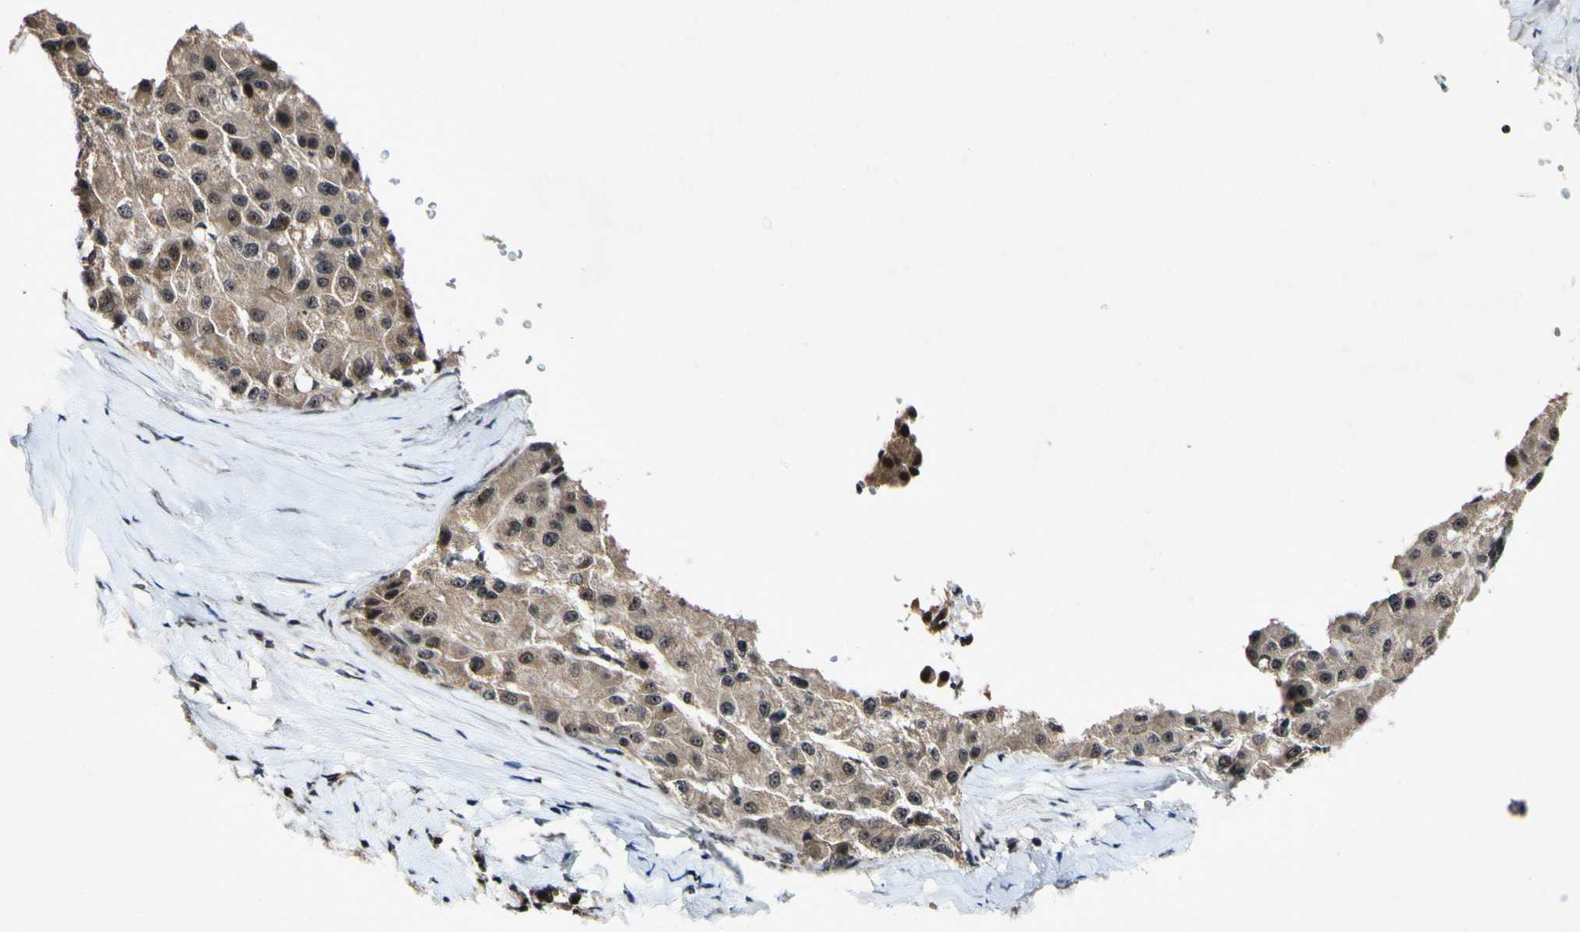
{"staining": {"intensity": "weak", "quantity": ">75%", "location": "cytoplasmic/membranous,nuclear"}, "tissue": "liver cancer", "cell_type": "Tumor cells", "image_type": "cancer", "snomed": [{"axis": "morphology", "description": "Carcinoma, Hepatocellular, NOS"}, {"axis": "topography", "description": "Liver"}], "caption": "Tumor cells reveal low levels of weak cytoplasmic/membranous and nuclear positivity in about >75% of cells in liver cancer. (DAB IHC, brown staining for protein, blue staining for nuclei).", "gene": "POLR2F", "patient": {"sex": "male", "age": 80}}